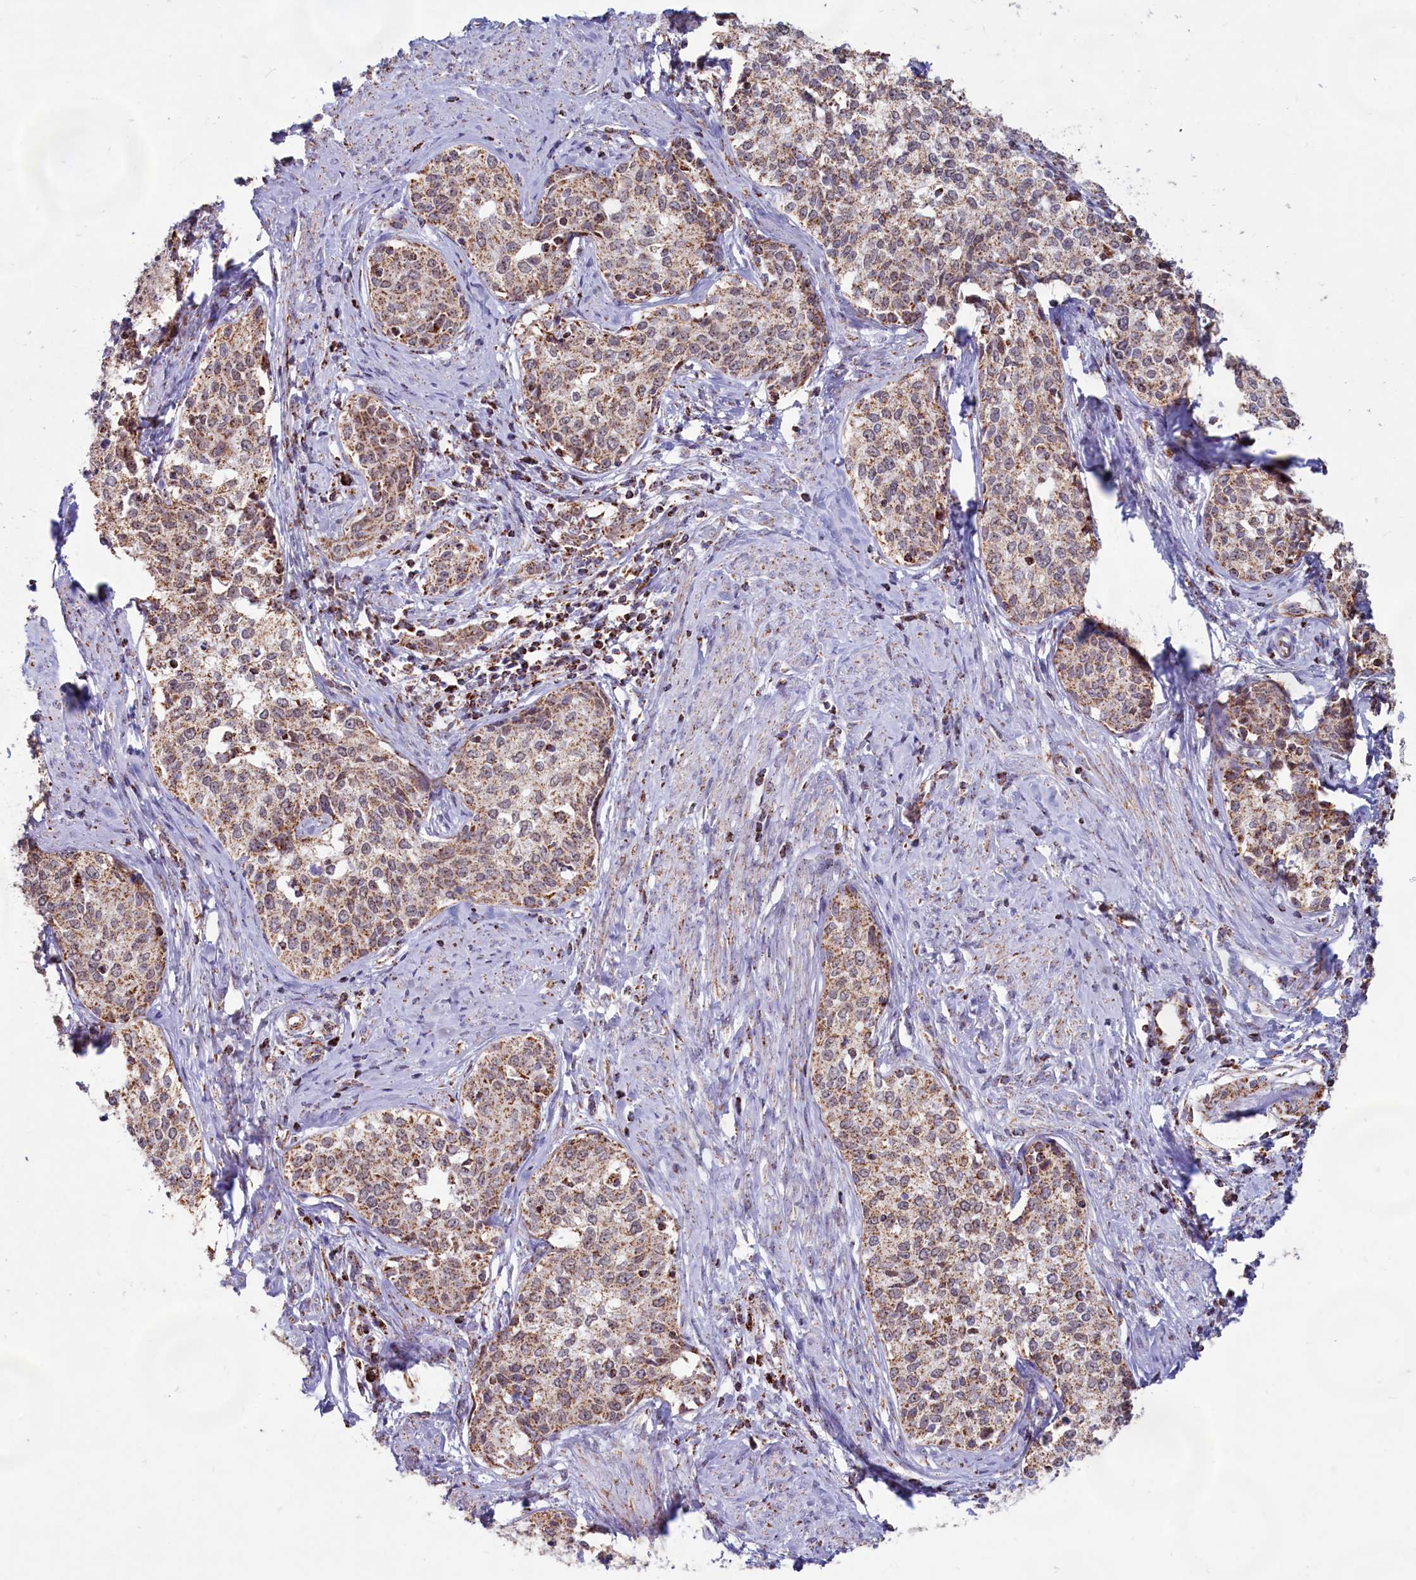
{"staining": {"intensity": "moderate", "quantity": ">75%", "location": "cytoplasmic/membranous"}, "tissue": "cervical cancer", "cell_type": "Tumor cells", "image_type": "cancer", "snomed": [{"axis": "morphology", "description": "Squamous cell carcinoma, NOS"}, {"axis": "morphology", "description": "Adenocarcinoma, NOS"}, {"axis": "topography", "description": "Cervix"}], "caption": "A medium amount of moderate cytoplasmic/membranous positivity is seen in approximately >75% of tumor cells in cervical squamous cell carcinoma tissue. The protein is stained brown, and the nuclei are stained in blue (DAB IHC with brightfield microscopy, high magnification).", "gene": "C1D", "patient": {"sex": "female", "age": 52}}